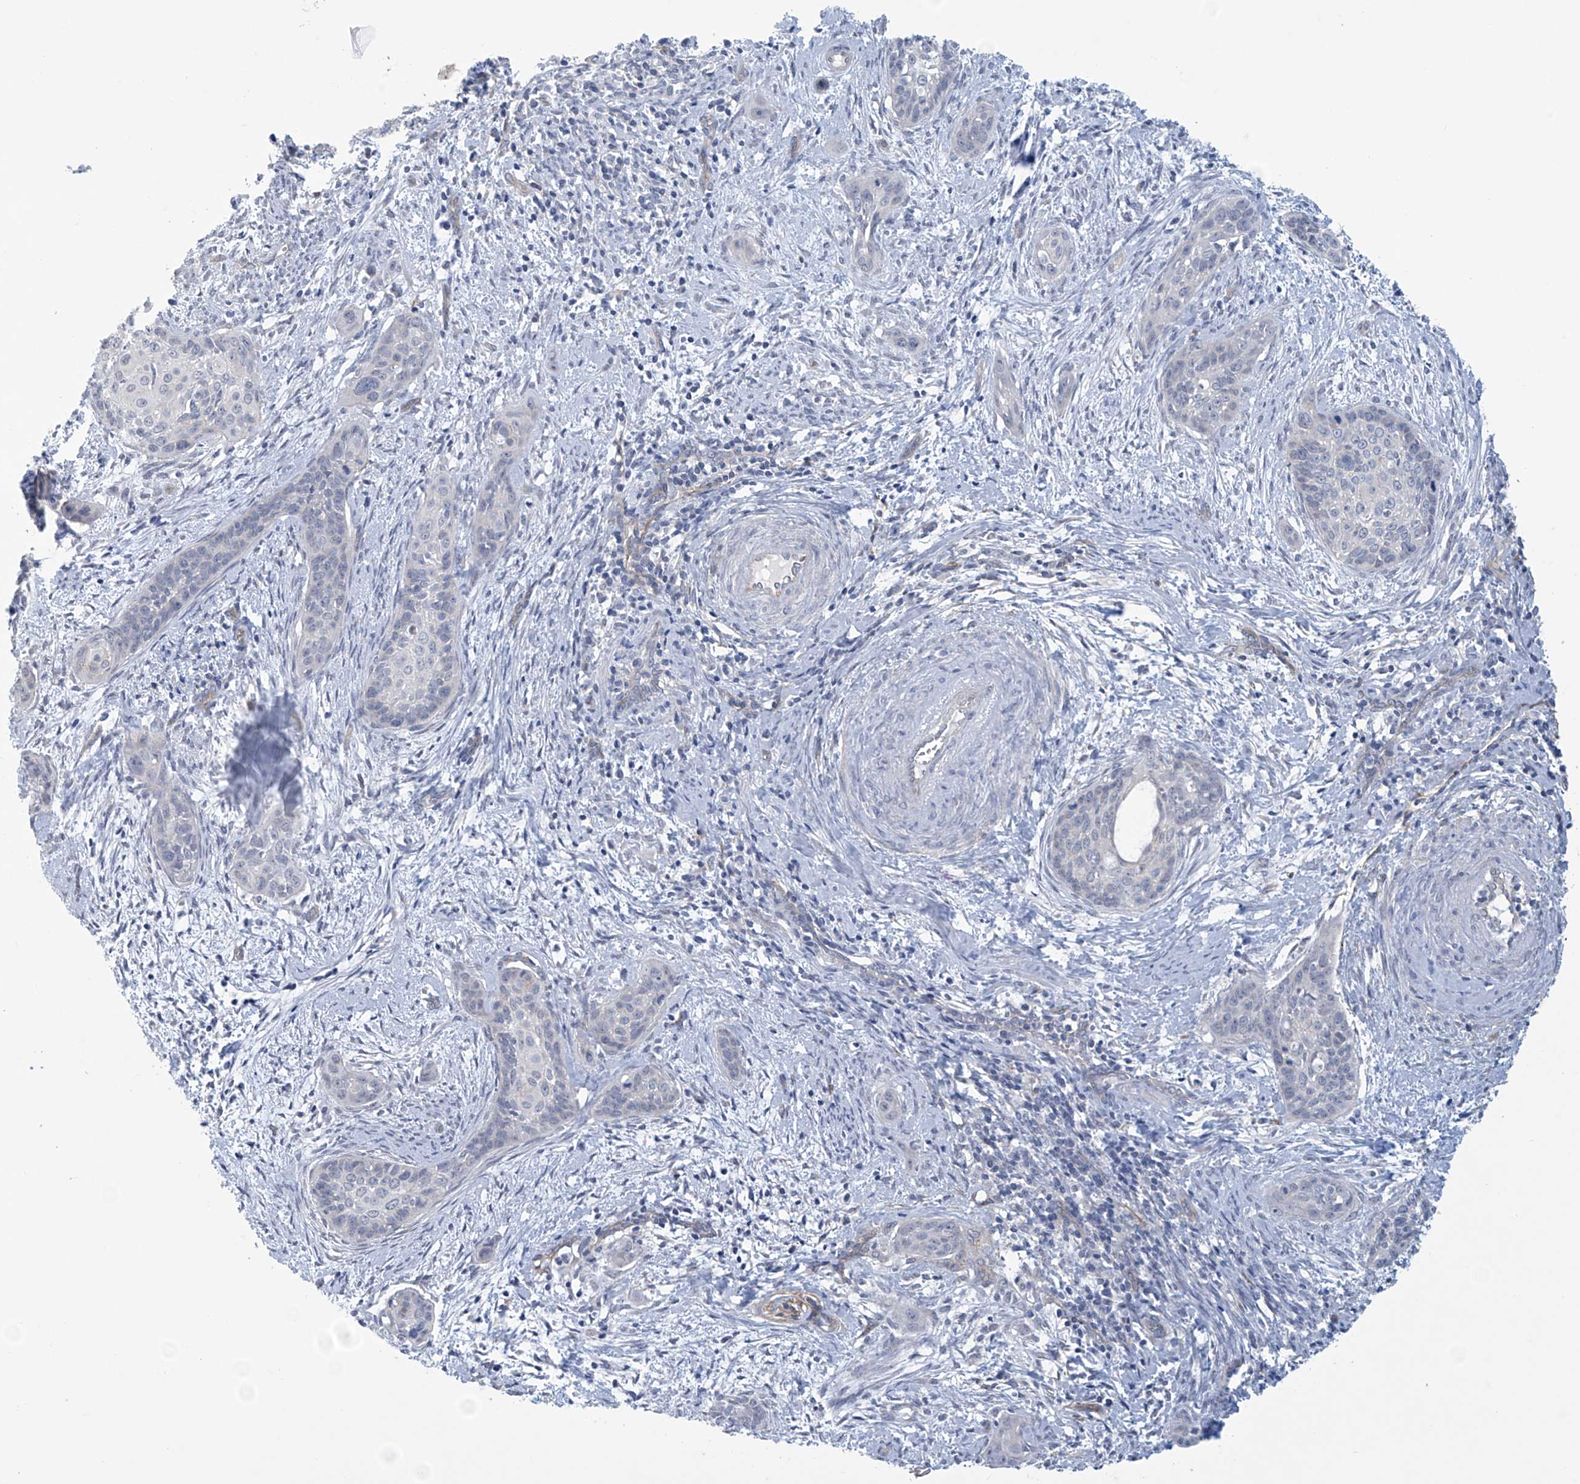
{"staining": {"intensity": "negative", "quantity": "none", "location": "none"}, "tissue": "cervical cancer", "cell_type": "Tumor cells", "image_type": "cancer", "snomed": [{"axis": "morphology", "description": "Squamous cell carcinoma, NOS"}, {"axis": "topography", "description": "Cervix"}], "caption": "DAB immunohistochemical staining of human cervical cancer (squamous cell carcinoma) demonstrates no significant positivity in tumor cells.", "gene": "ABHD13", "patient": {"sex": "female", "age": 33}}